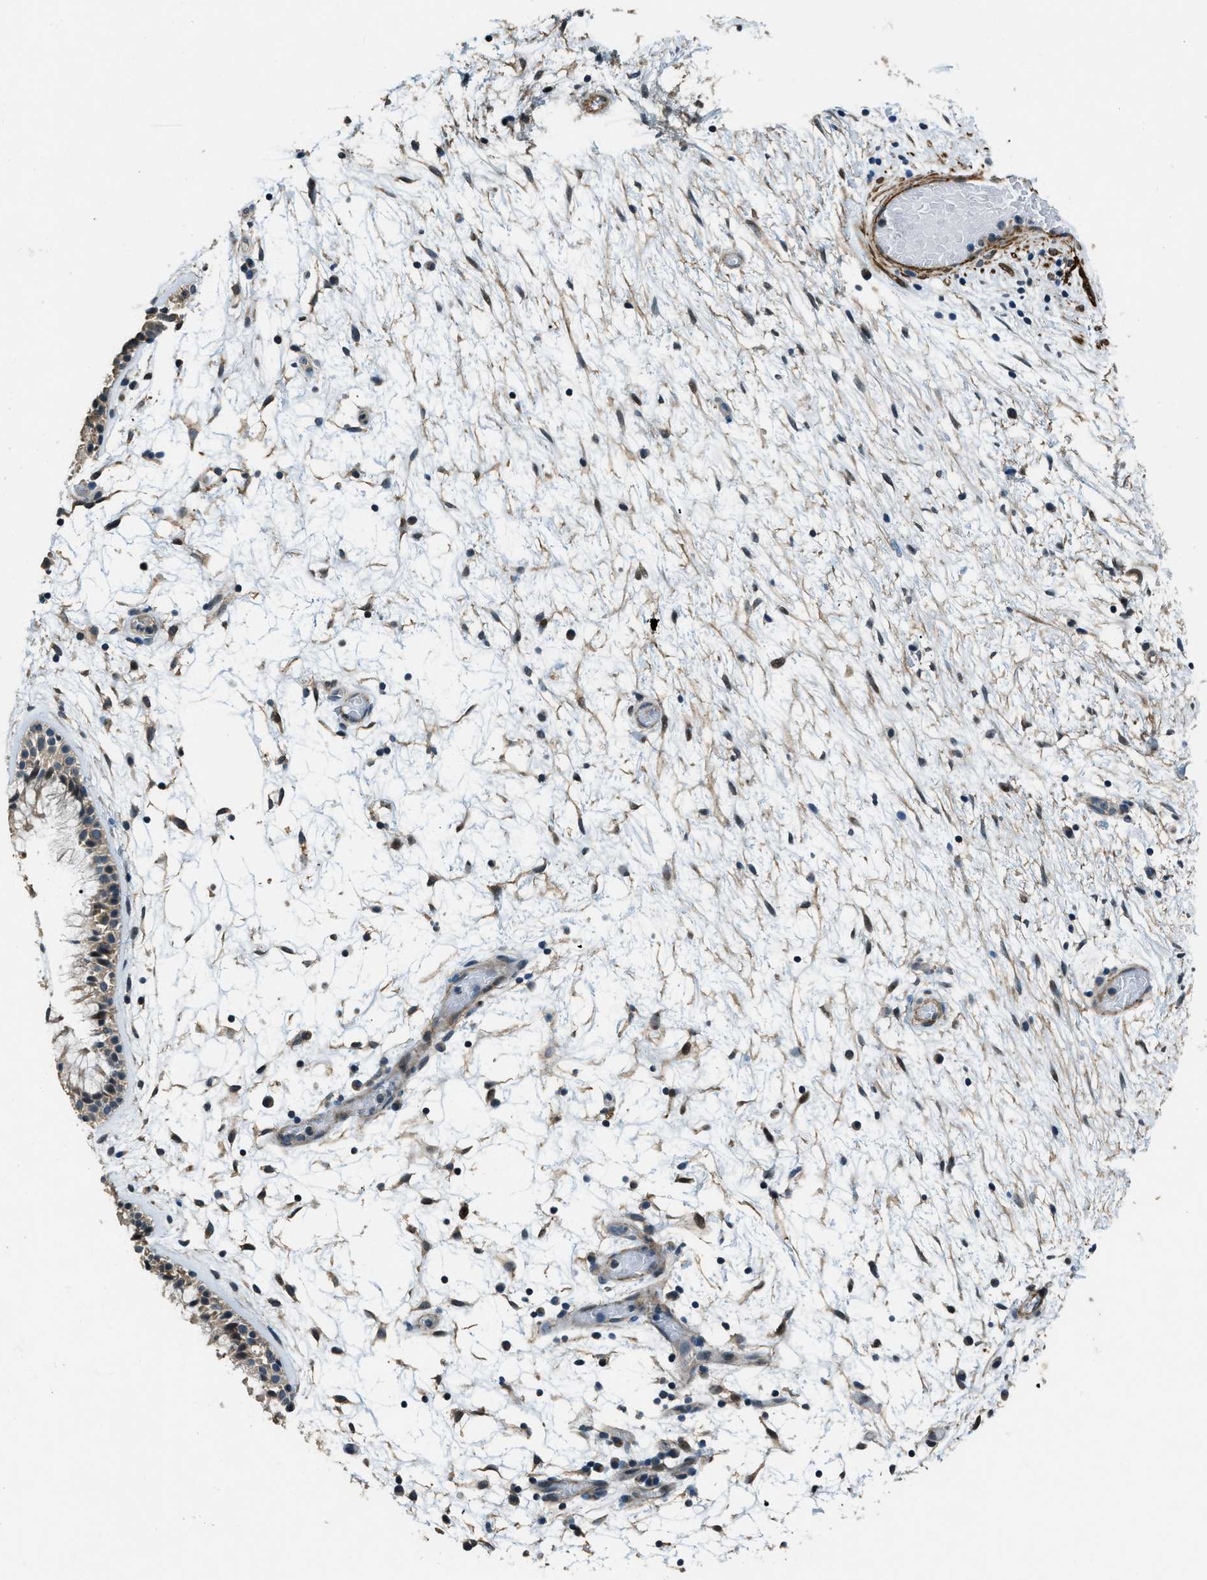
{"staining": {"intensity": "moderate", "quantity": "25%-75%", "location": "cytoplasmic/membranous"}, "tissue": "nasopharynx", "cell_type": "Respiratory epithelial cells", "image_type": "normal", "snomed": [{"axis": "morphology", "description": "Normal tissue, NOS"}, {"axis": "morphology", "description": "Inflammation, NOS"}, {"axis": "topography", "description": "Nasopharynx"}], "caption": "A medium amount of moderate cytoplasmic/membranous positivity is appreciated in approximately 25%-75% of respiratory epithelial cells in normal nasopharynx.", "gene": "NUDCD3", "patient": {"sex": "male", "age": 48}}